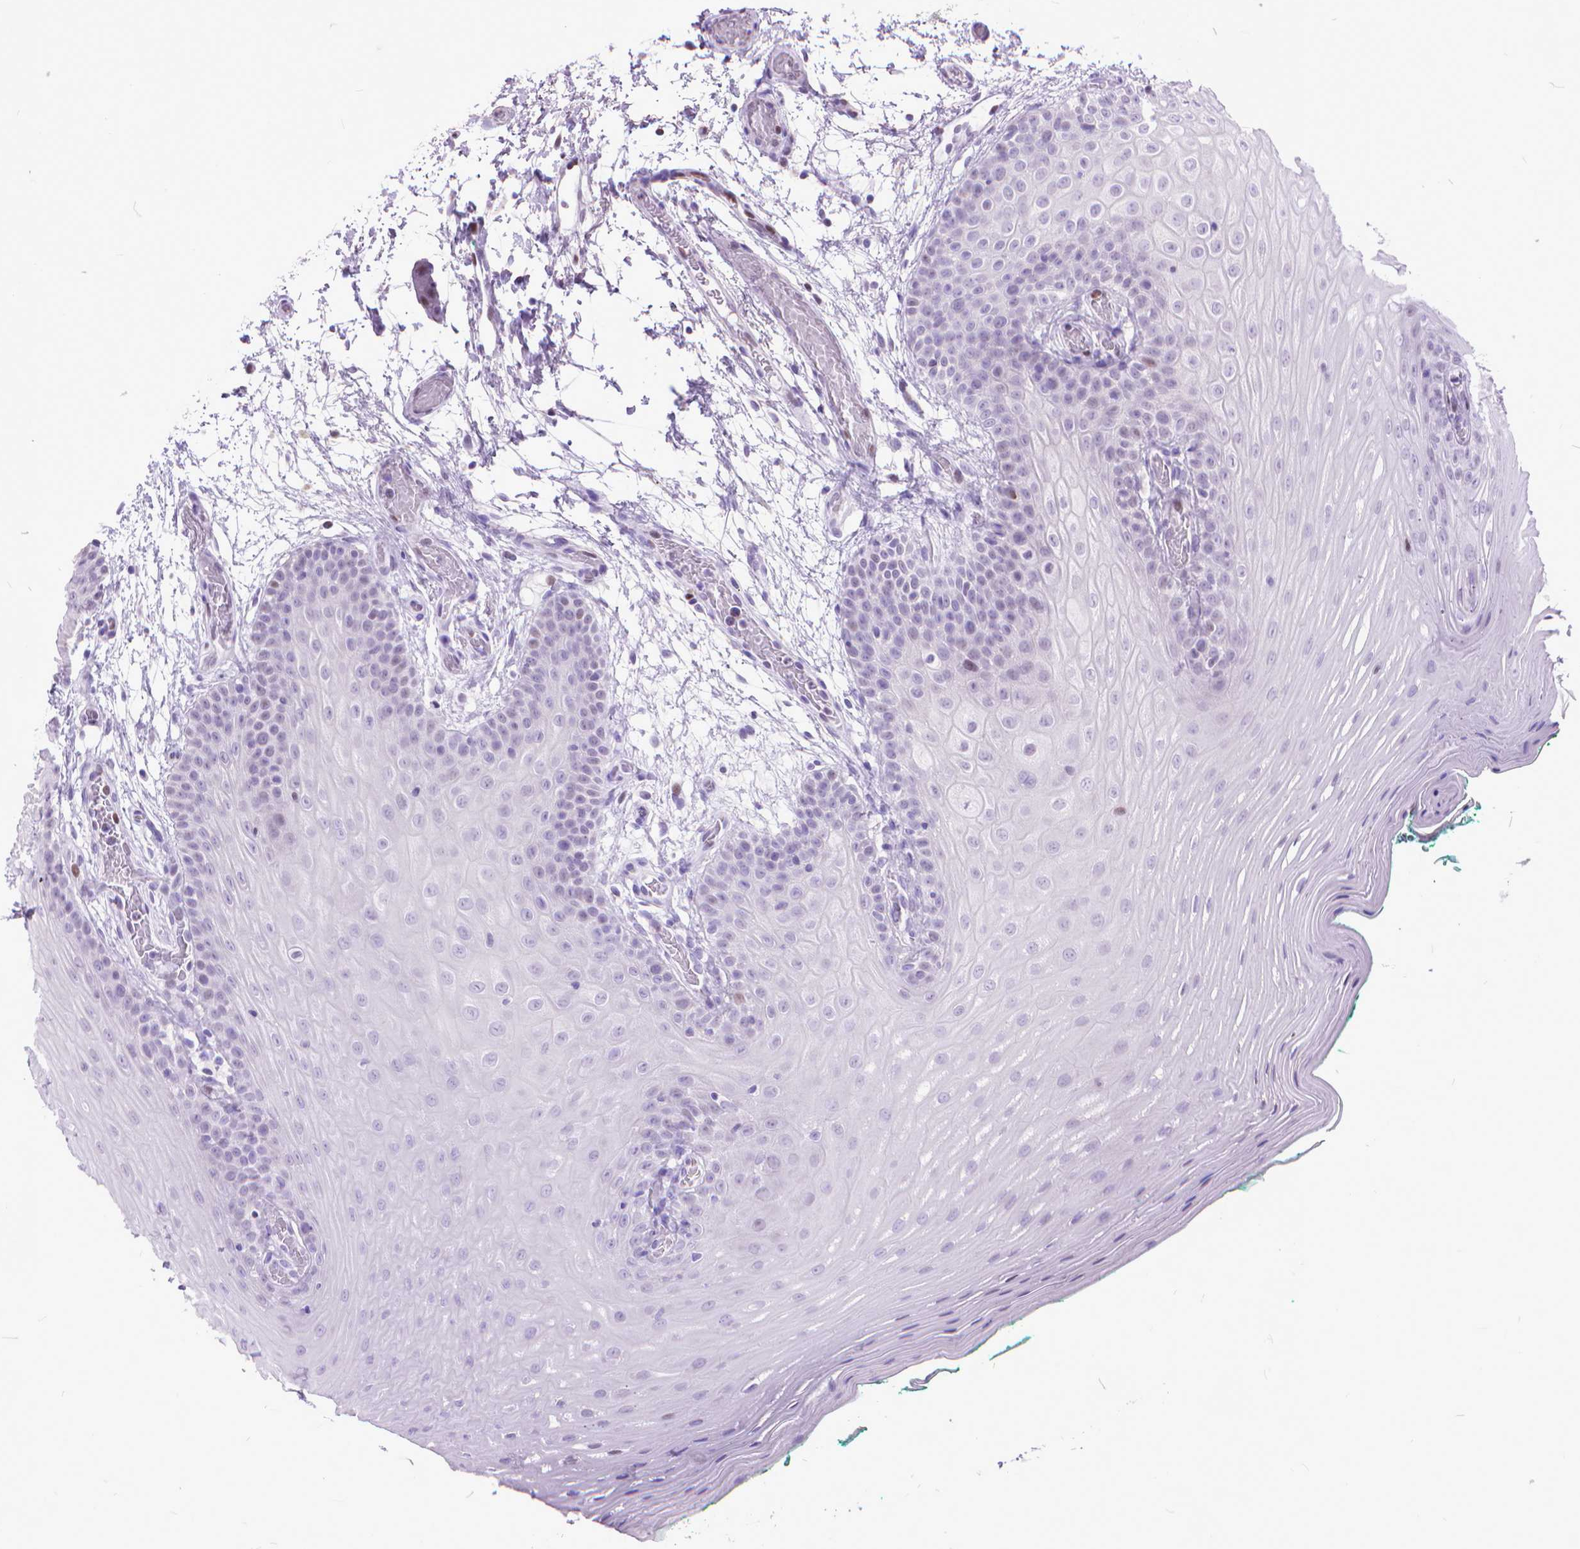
{"staining": {"intensity": "weak", "quantity": "<25%", "location": "nuclear"}, "tissue": "oral mucosa", "cell_type": "Squamous epithelial cells", "image_type": "normal", "snomed": [{"axis": "morphology", "description": "Normal tissue, NOS"}, {"axis": "morphology", "description": "Squamous cell carcinoma, NOS"}, {"axis": "topography", "description": "Oral tissue"}, {"axis": "topography", "description": "Head-Neck"}], "caption": "An image of human oral mucosa is negative for staining in squamous epithelial cells. (Brightfield microscopy of DAB (3,3'-diaminobenzidine) immunohistochemistry at high magnification).", "gene": "POLE4", "patient": {"sex": "male", "age": 78}}